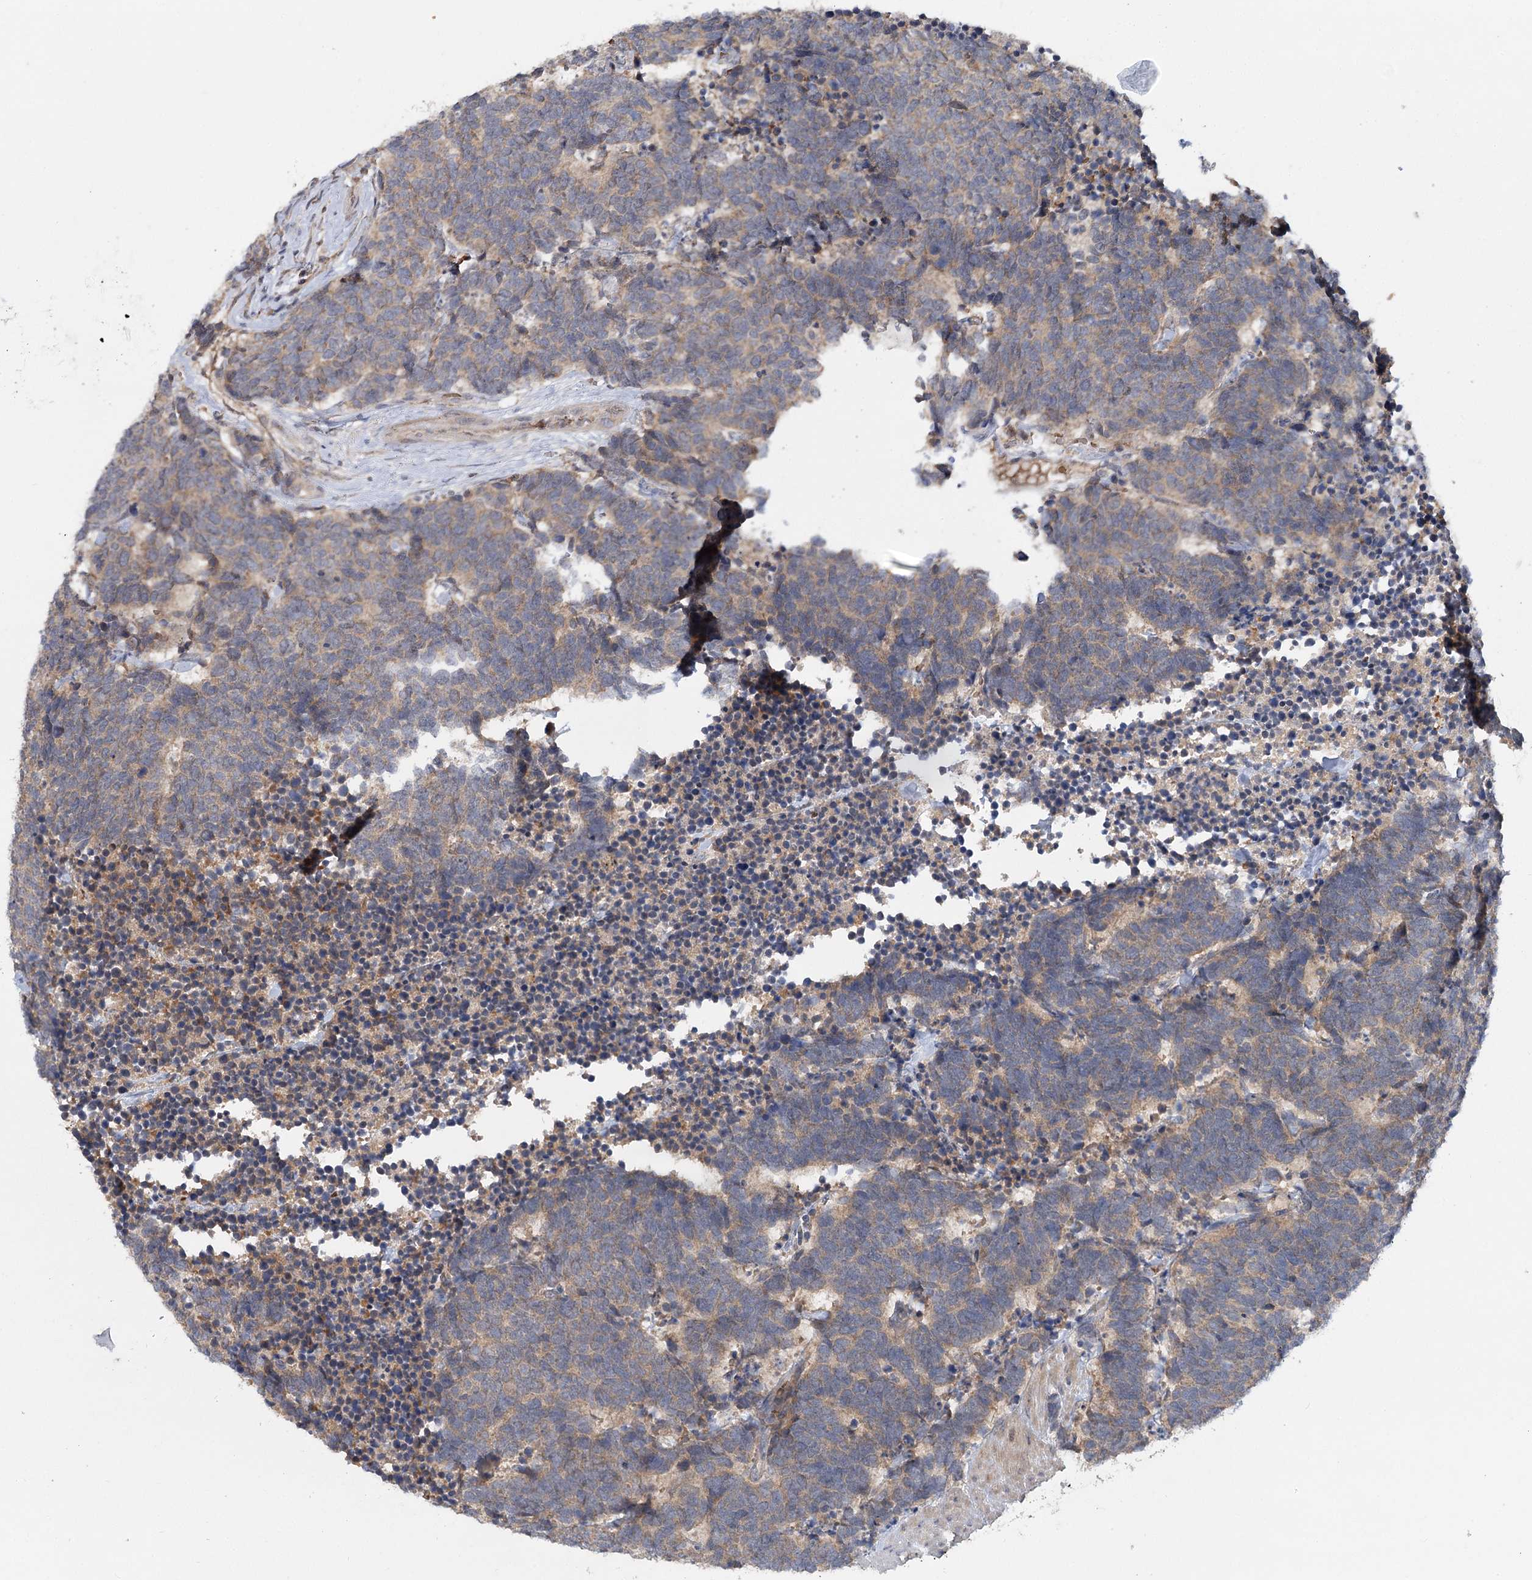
{"staining": {"intensity": "weak", "quantity": "25%-75%", "location": "cytoplasmic/membranous"}, "tissue": "carcinoid", "cell_type": "Tumor cells", "image_type": "cancer", "snomed": [{"axis": "morphology", "description": "Carcinoma, NOS"}, {"axis": "morphology", "description": "Carcinoid, malignant, NOS"}, {"axis": "topography", "description": "Urinary bladder"}], "caption": "IHC histopathology image of neoplastic tissue: human carcinoma stained using IHC demonstrates low levels of weak protein expression localized specifically in the cytoplasmic/membranous of tumor cells, appearing as a cytoplasmic/membranous brown color.", "gene": "PYROXD2", "patient": {"sex": "male", "age": 57}}